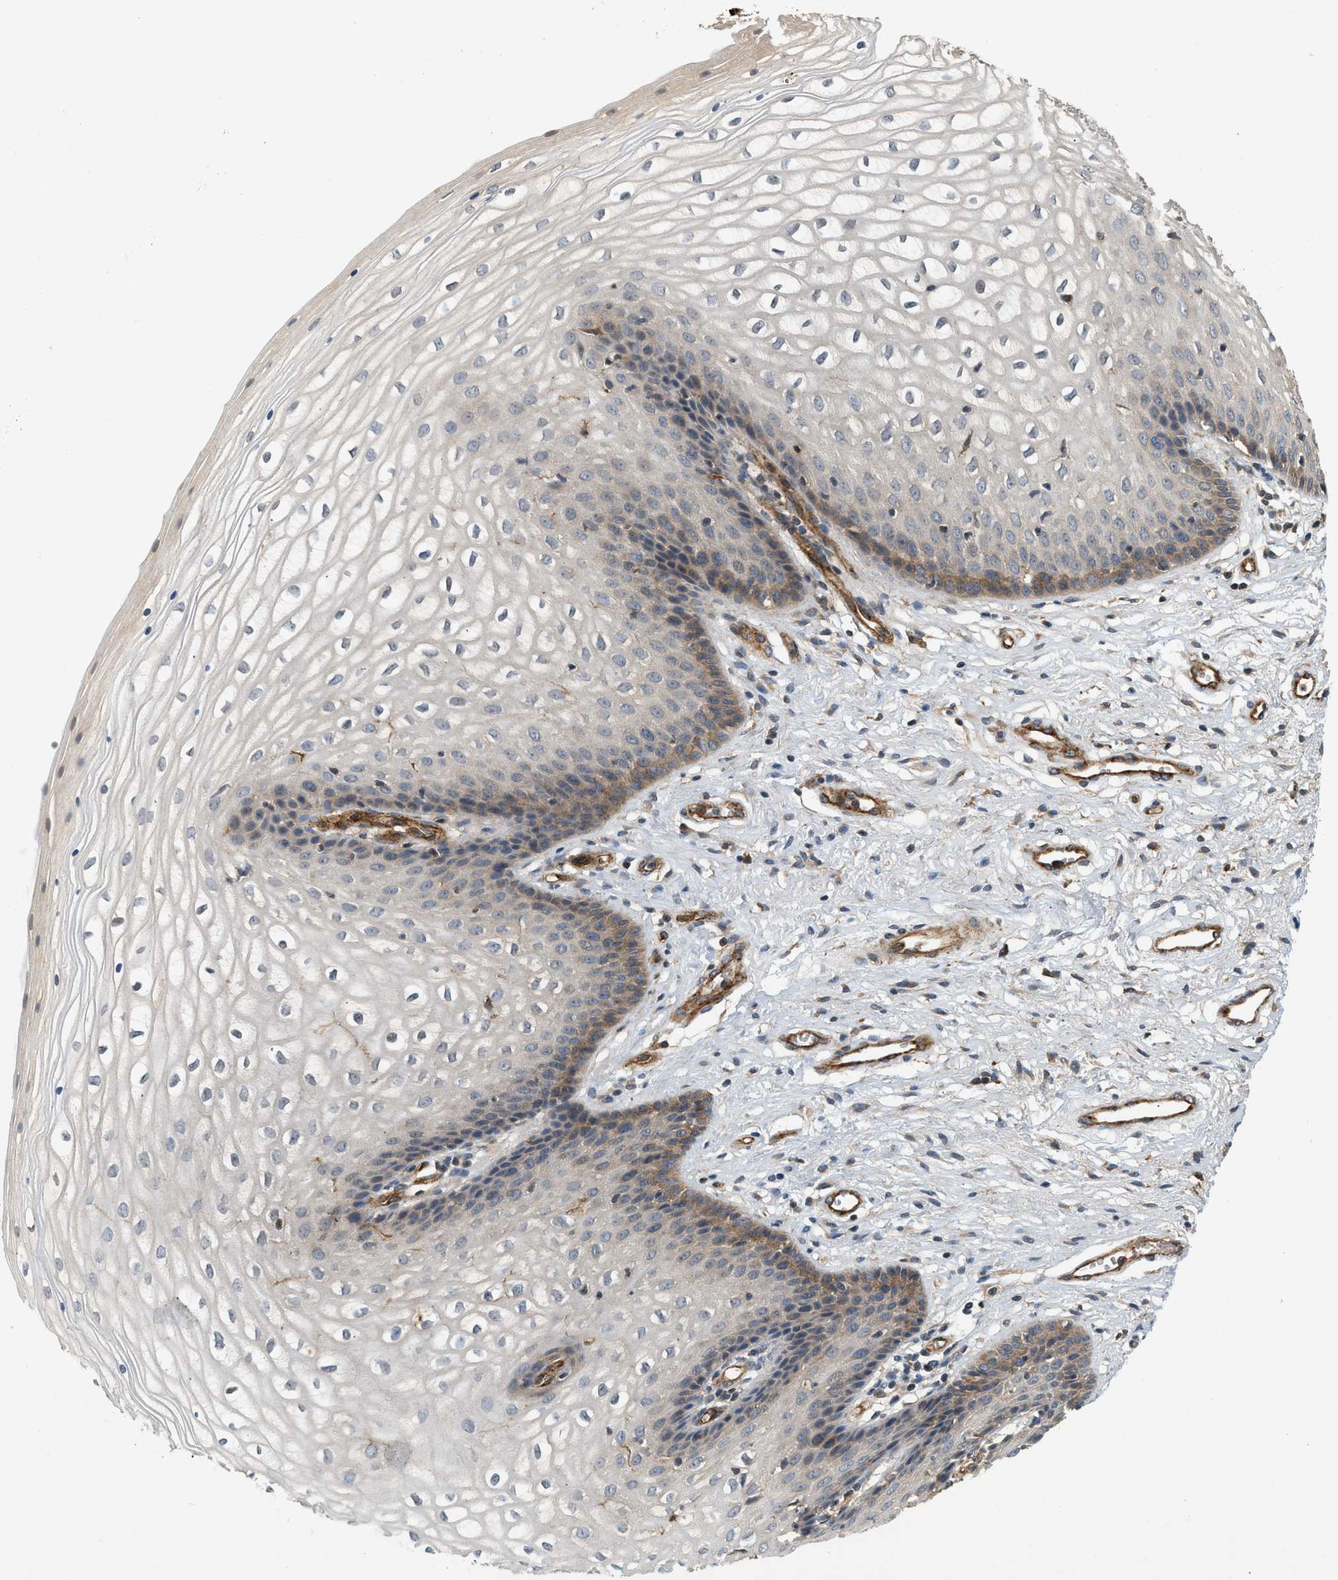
{"staining": {"intensity": "moderate", "quantity": "<25%", "location": "cytoplasmic/membranous"}, "tissue": "vagina", "cell_type": "Squamous epithelial cells", "image_type": "normal", "snomed": [{"axis": "morphology", "description": "Normal tissue, NOS"}, {"axis": "topography", "description": "Vagina"}], "caption": "Protein staining by immunohistochemistry reveals moderate cytoplasmic/membranous staining in about <25% of squamous epithelial cells in unremarkable vagina.", "gene": "HIP1", "patient": {"sex": "female", "age": 34}}